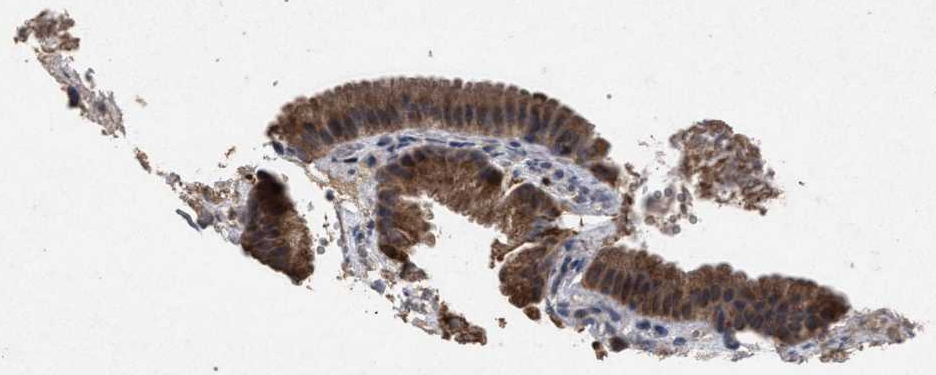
{"staining": {"intensity": "strong", "quantity": ">75%", "location": "cytoplasmic/membranous"}, "tissue": "gallbladder", "cell_type": "Glandular cells", "image_type": "normal", "snomed": [{"axis": "morphology", "description": "Normal tissue, NOS"}, {"axis": "topography", "description": "Gallbladder"}], "caption": "Human gallbladder stained for a protein (brown) demonstrates strong cytoplasmic/membranous positive positivity in approximately >75% of glandular cells.", "gene": "PKD2L1", "patient": {"sex": "female", "age": 24}}